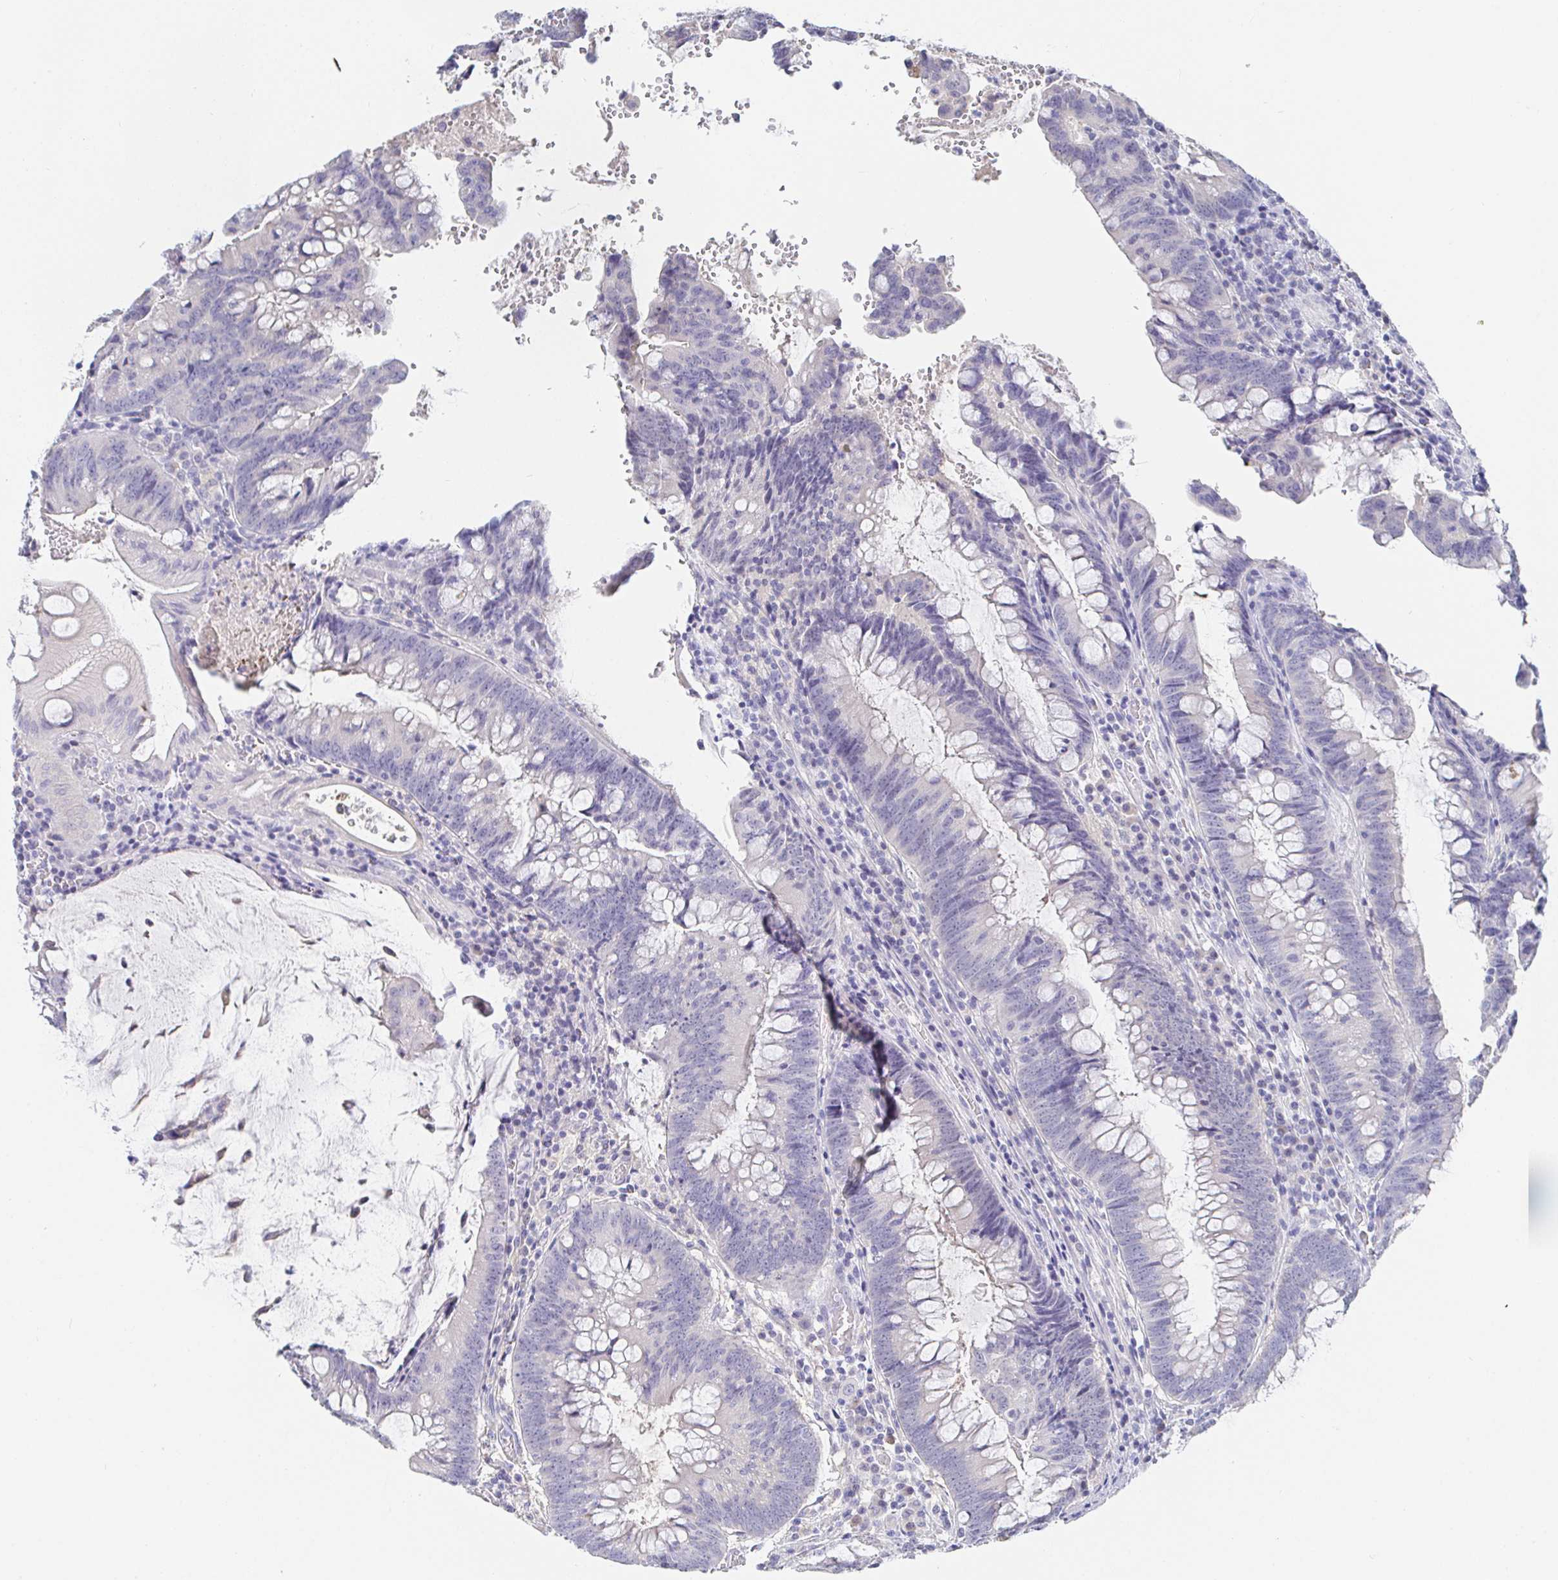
{"staining": {"intensity": "negative", "quantity": "none", "location": "none"}, "tissue": "colorectal cancer", "cell_type": "Tumor cells", "image_type": "cancer", "snomed": [{"axis": "morphology", "description": "Adenocarcinoma, NOS"}, {"axis": "topography", "description": "Colon"}], "caption": "Histopathology image shows no significant protein expression in tumor cells of colorectal adenocarcinoma.", "gene": "PDE6B", "patient": {"sex": "male", "age": 62}}